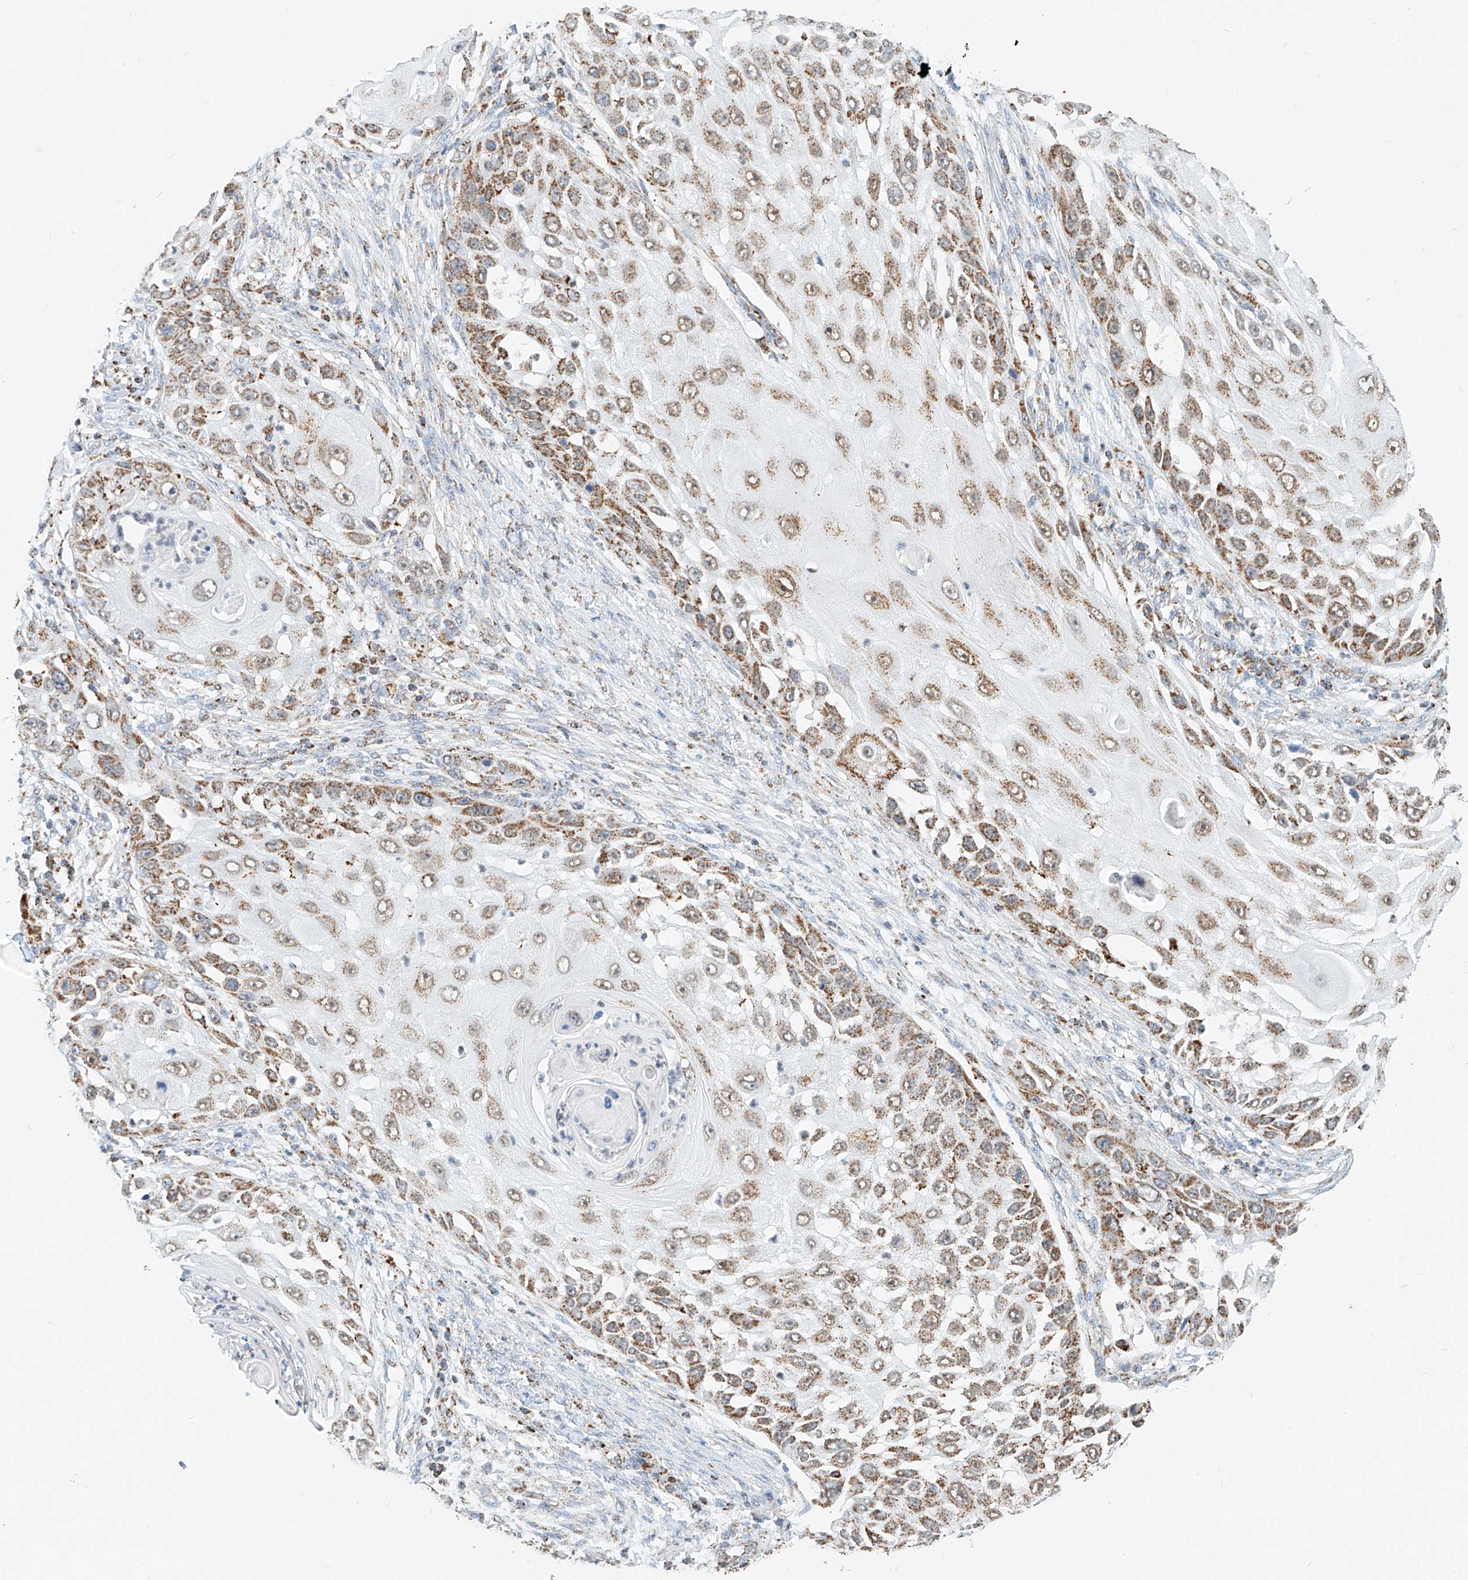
{"staining": {"intensity": "moderate", "quantity": ">75%", "location": "cytoplasmic/membranous"}, "tissue": "skin cancer", "cell_type": "Tumor cells", "image_type": "cancer", "snomed": [{"axis": "morphology", "description": "Squamous cell carcinoma, NOS"}, {"axis": "topography", "description": "Skin"}], "caption": "An image showing moderate cytoplasmic/membranous positivity in approximately >75% of tumor cells in skin cancer, as visualized by brown immunohistochemical staining.", "gene": "PPA2", "patient": {"sex": "female", "age": 44}}